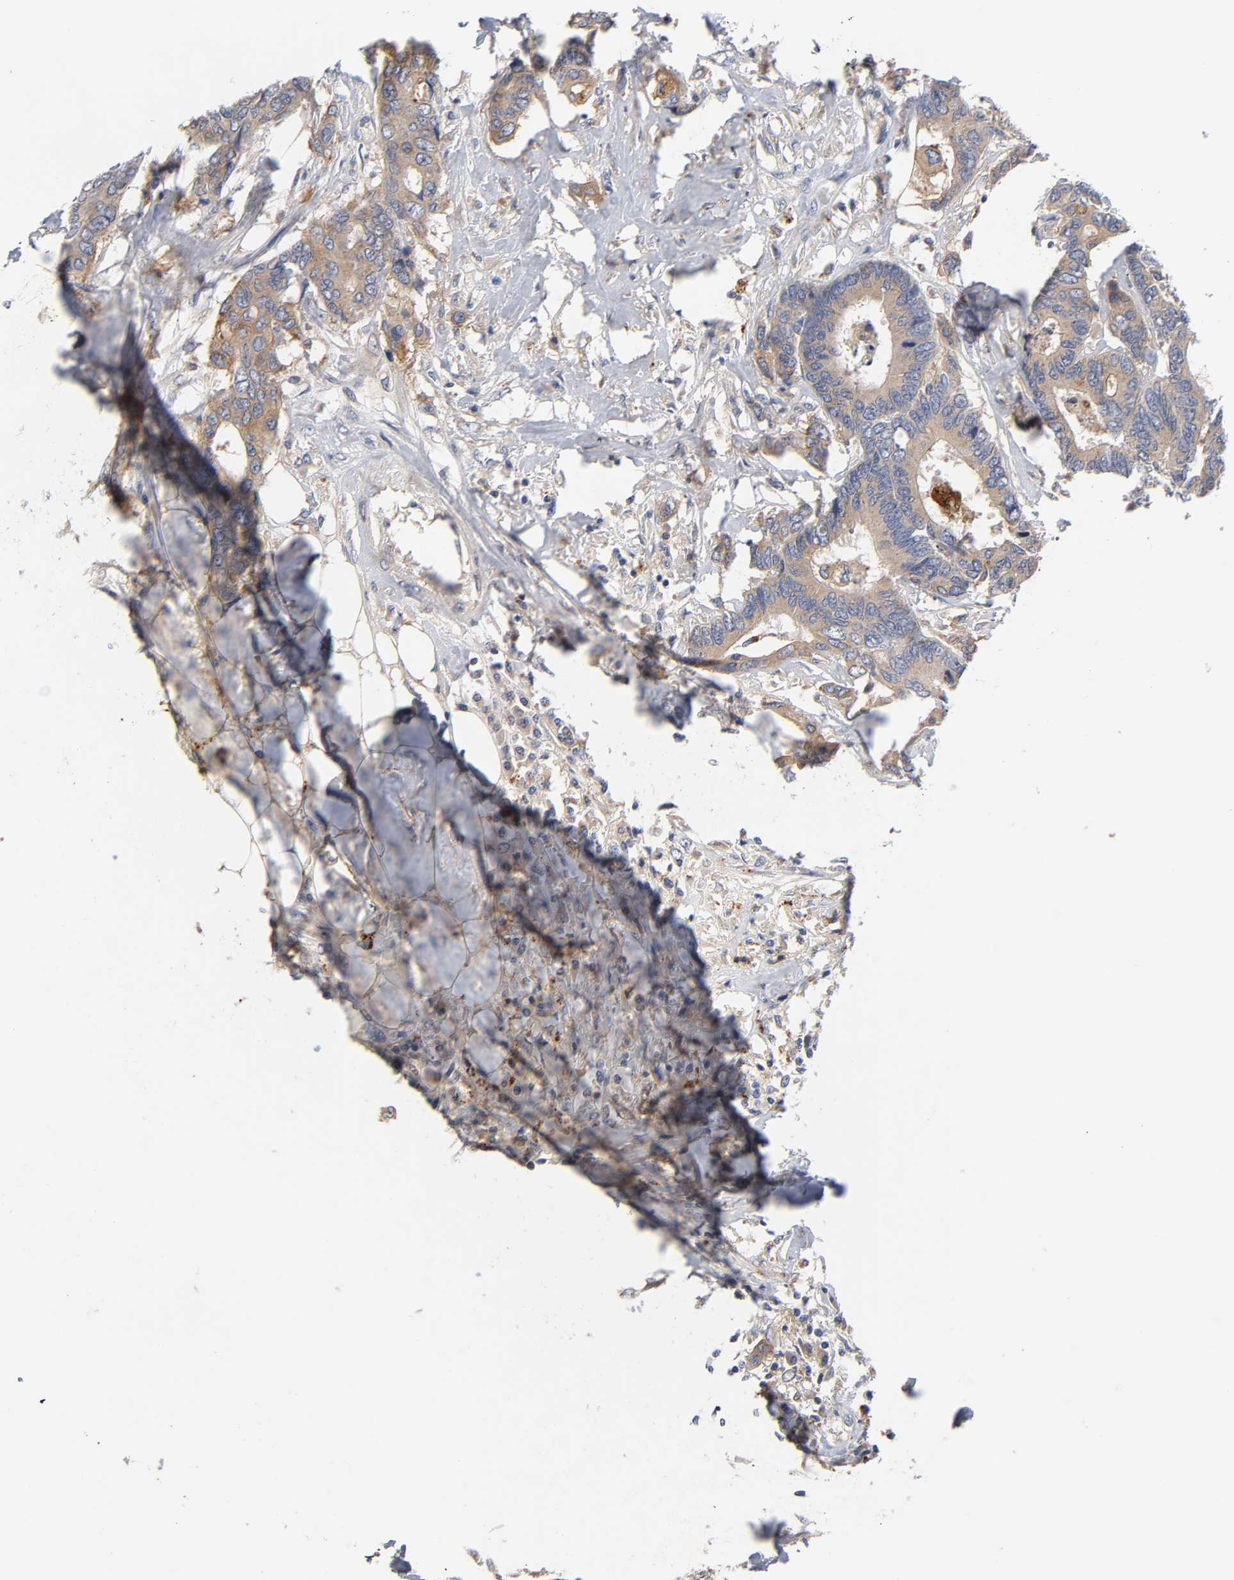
{"staining": {"intensity": "weak", "quantity": ">75%", "location": "cytoplasmic/membranous"}, "tissue": "colorectal cancer", "cell_type": "Tumor cells", "image_type": "cancer", "snomed": [{"axis": "morphology", "description": "Adenocarcinoma, NOS"}, {"axis": "topography", "description": "Rectum"}], "caption": "Immunohistochemical staining of human colorectal adenocarcinoma displays low levels of weak cytoplasmic/membranous protein expression in about >75% of tumor cells.", "gene": "C17orf75", "patient": {"sex": "male", "age": 55}}